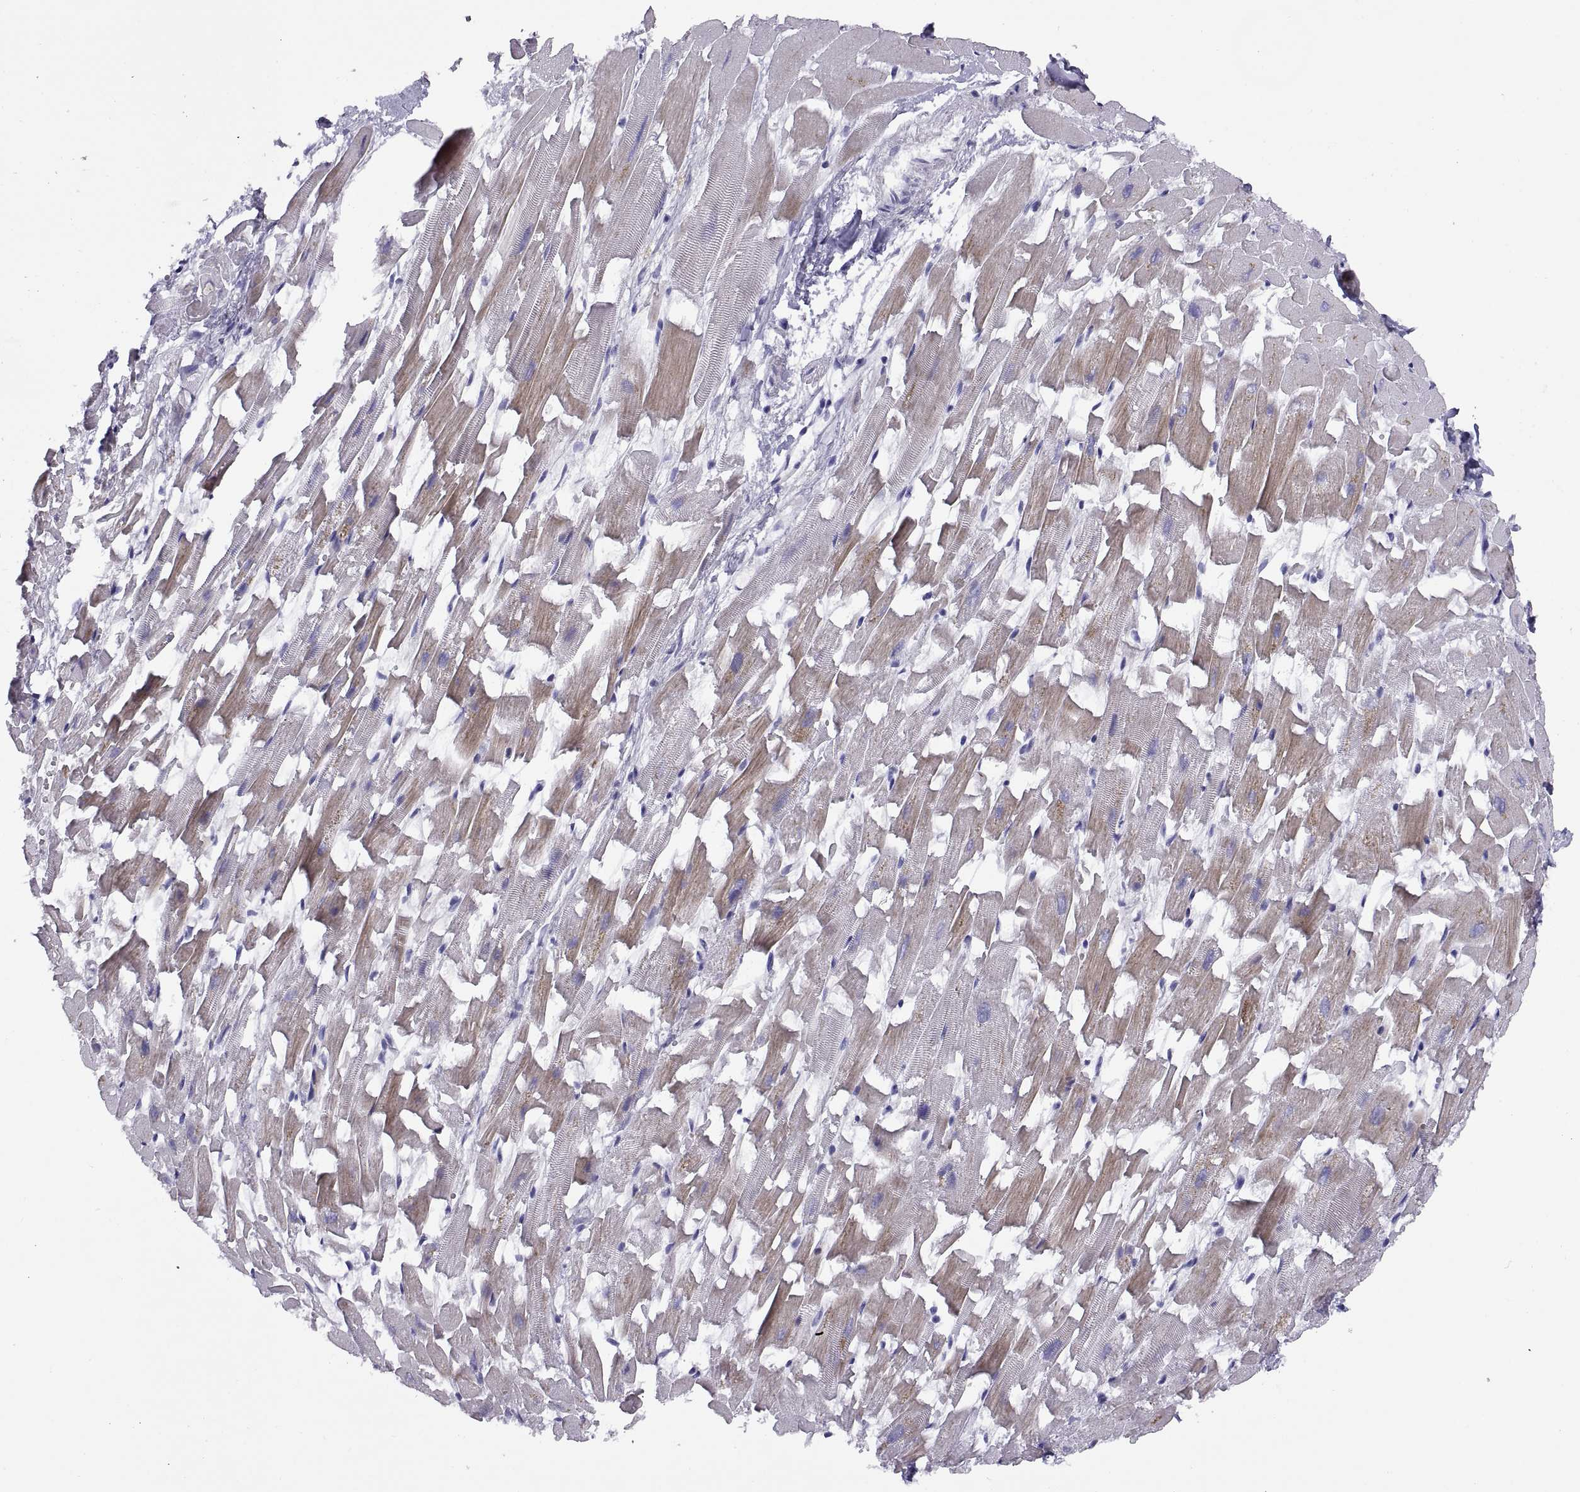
{"staining": {"intensity": "negative", "quantity": "none", "location": "none"}, "tissue": "heart muscle", "cell_type": "Cardiomyocytes", "image_type": "normal", "snomed": [{"axis": "morphology", "description": "Normal tissue, NOS"}, {"axis": "topography", "description": "Heart"}], "caption": "This histopathology image is of unremarkable heart muscle stained with immunohistochemistry (IHC) to label a protein in brown with the nuclei are counter-stained blue. There is no staining in cardiomyocytes.", "gene": "RGS20", "patient": {"sex": "female", "age": 64}}